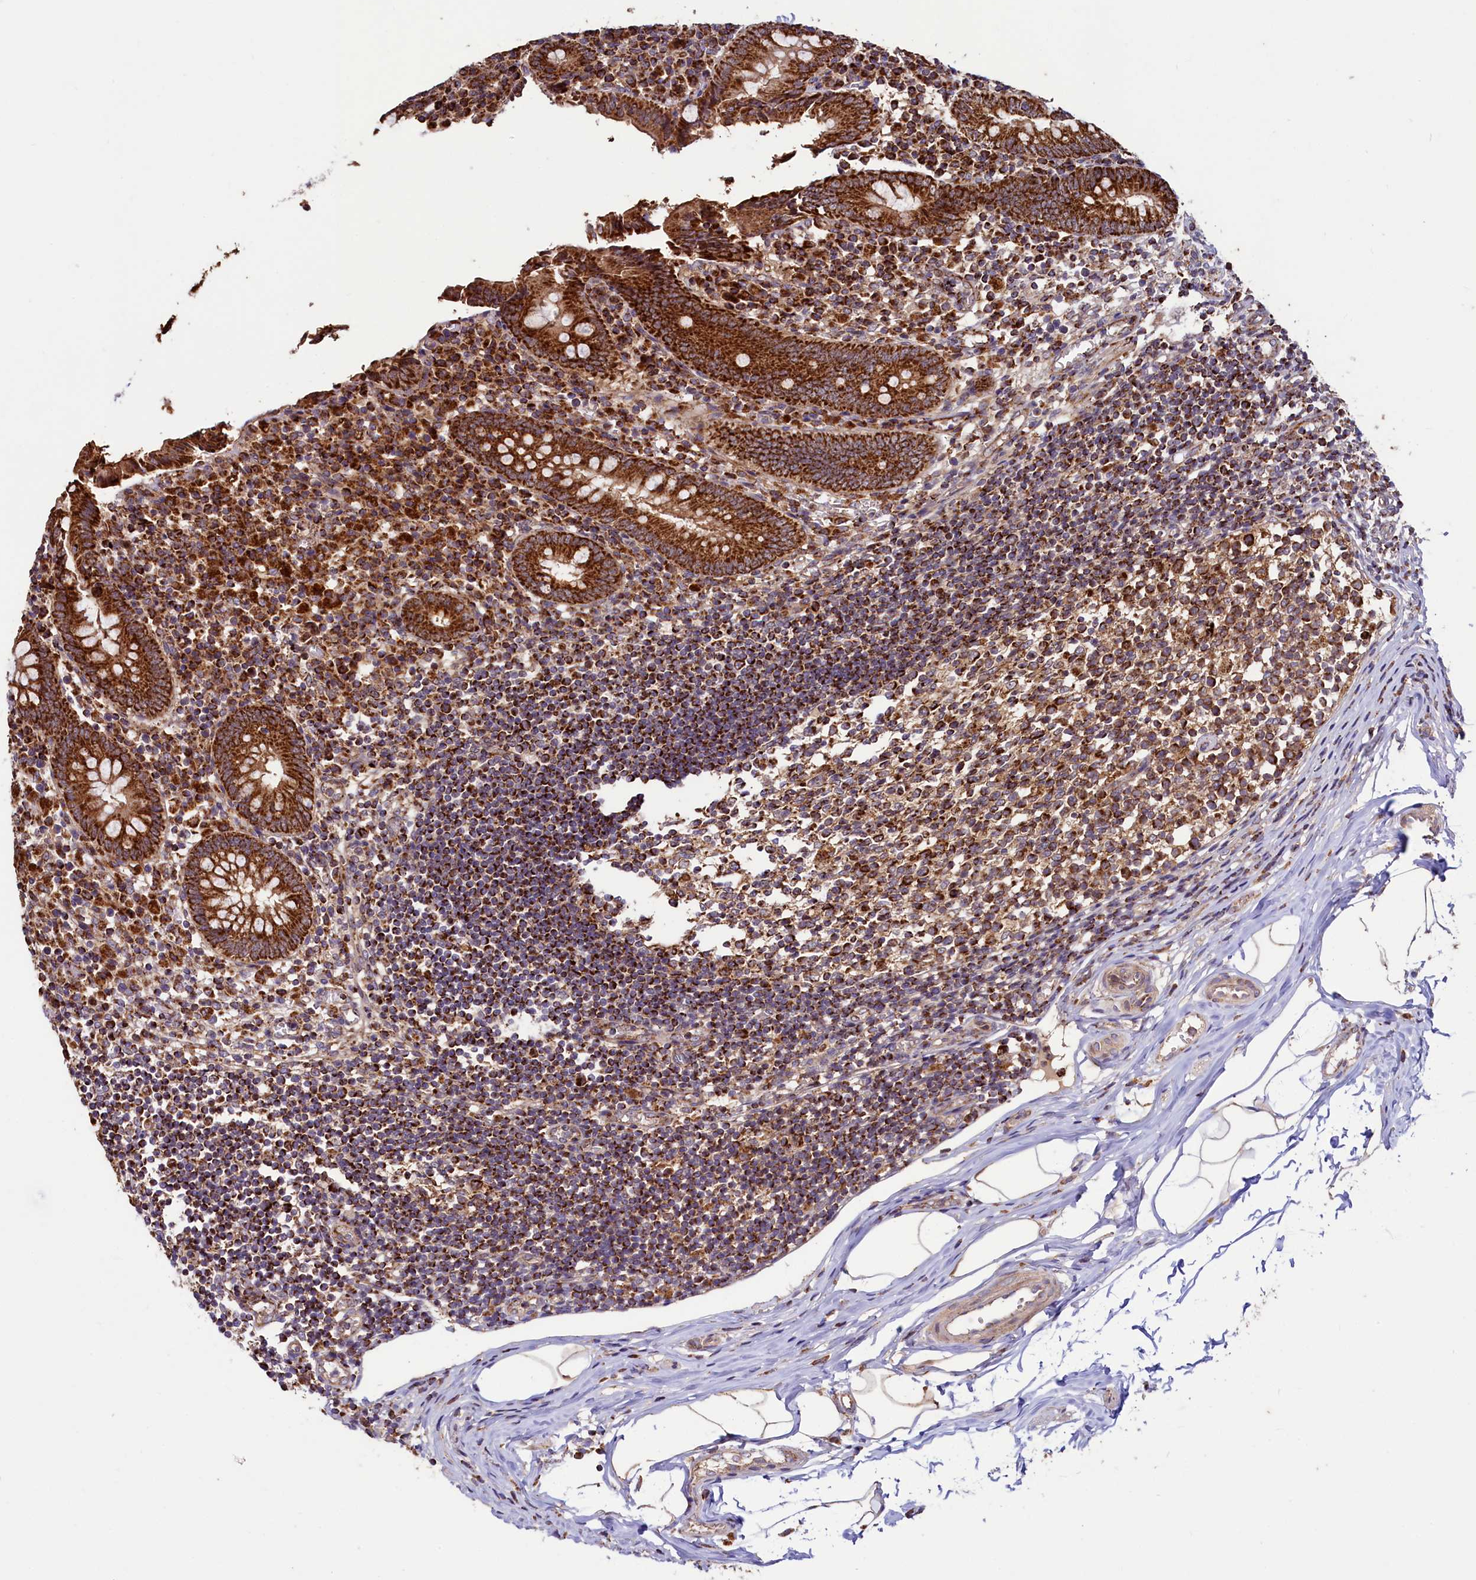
{"staining": {"intensity": "strong", "quantity": ">75%", "location": "cytoplasmic/membranous"}, "tissue": "appendix", "cell_type": "Glandular cells", "image_type": "normal", "snomed": [{"axis": "morphology", "description": "Normal tissue, NOS"}, {"axis": "topography", "description": "Appendix"}], "caption": "A histopathology image of appendix stained for a protein displays strong cytoplasmic/membranous brown staining in glandular cells.", "gene": "STARD5", "patient": {"sex": "female", "age": 17}}